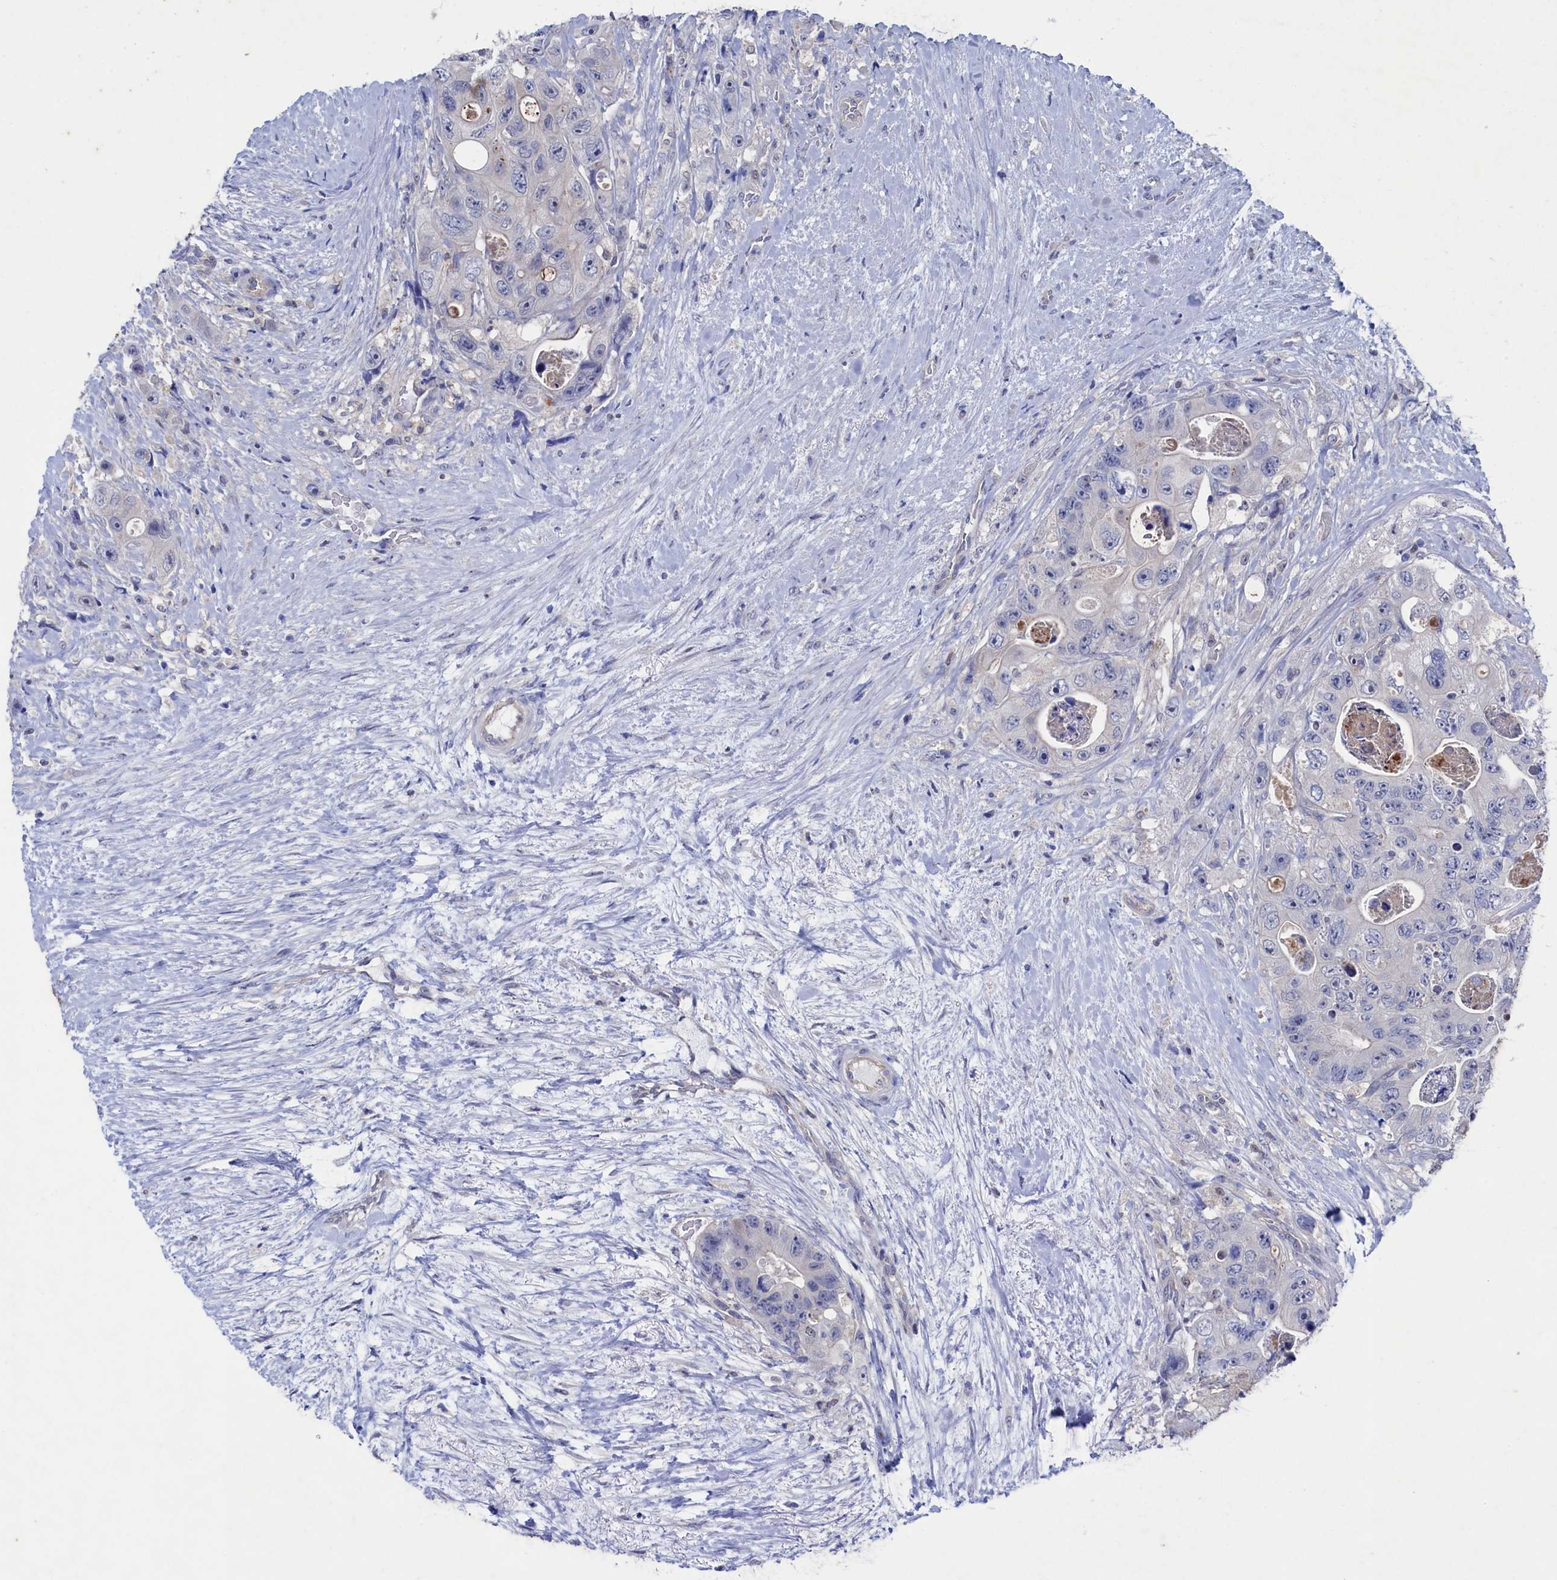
{"staining": {"intensity": "negative", "quantity": "none", "location": "none"}, "tissue": "colorectal cancer", "cell_type": "Tumor cells", "image_type": "cancer", "snomed": [{"axis": "morphology", "description": "Adenocarcinoma, NOS"}, {"axis": "topography", "description": "Colon"}], "caption": "Immunohistochemical staining of colorectal cancer (adenocarcinoma) reveals no significant staining in tumor cells. (Immunohistochemistry, brightfield microscopy, high magnification).", "gene": "RNH1", "patient": {"sex": "female", "age": 46}}